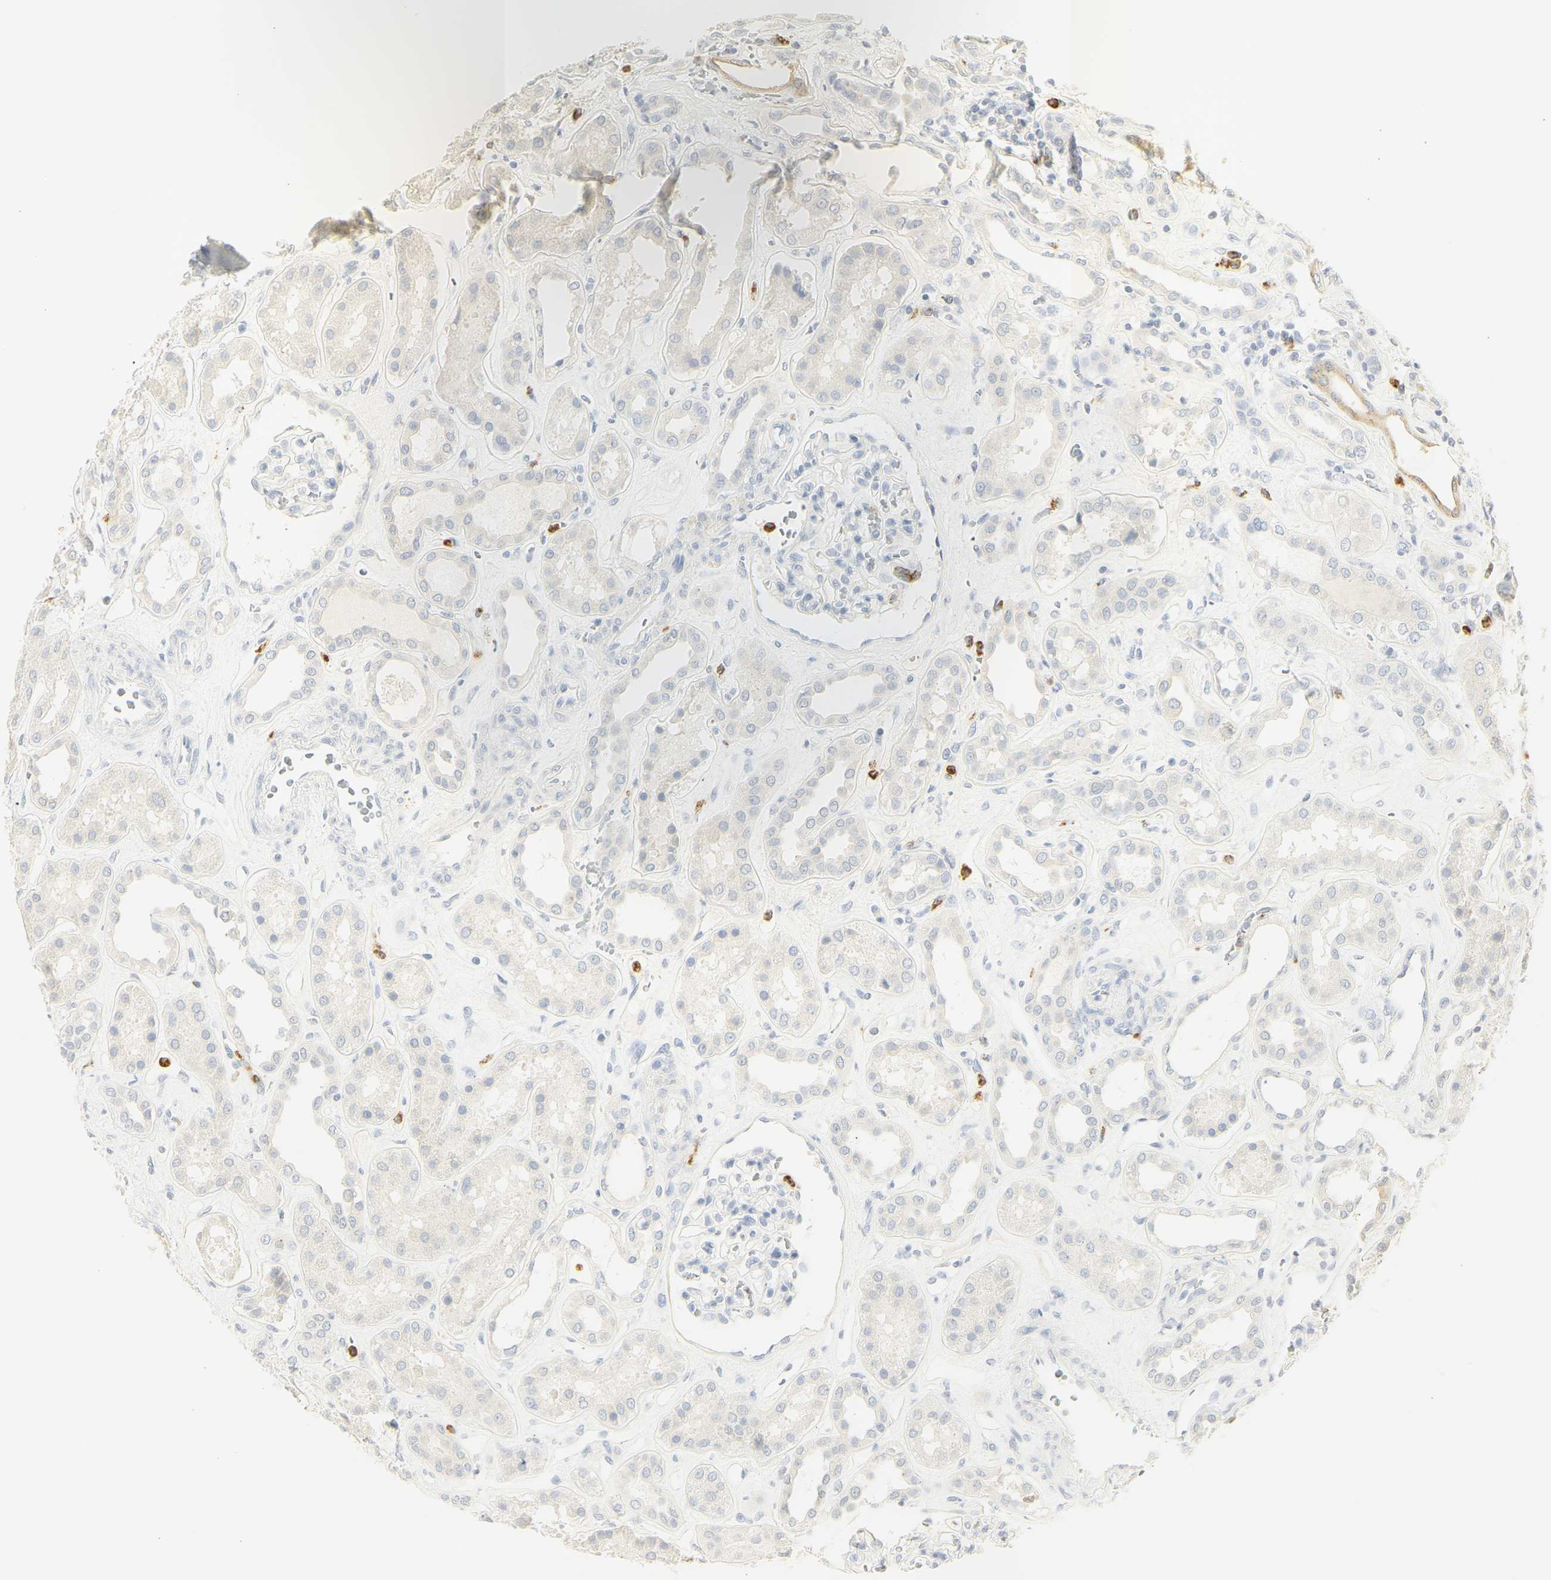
{"staining": {"intensity": "negative", "quantity": "none", "location": "none"}, "tissue": "kidney", "cell_type": "Cells in glomeruli", "image_type": "normal", "snomed": [{"axis": "morphology", "description": "Normal tissue, NOS"}, {"axis": "topography", "description": "Kidney"}], "caption": "IHC of benign human kidney displays no expression in cells in glomeruli. The staining was performed using DAB (3,3'-diaminobenzidine) to visualize the protein expression in brown, while the nuclei were stained in blue with hematoxylin (Magnification: 20x).", "gene": "MPO", "patient": {"sex": "male", "age": 59}}